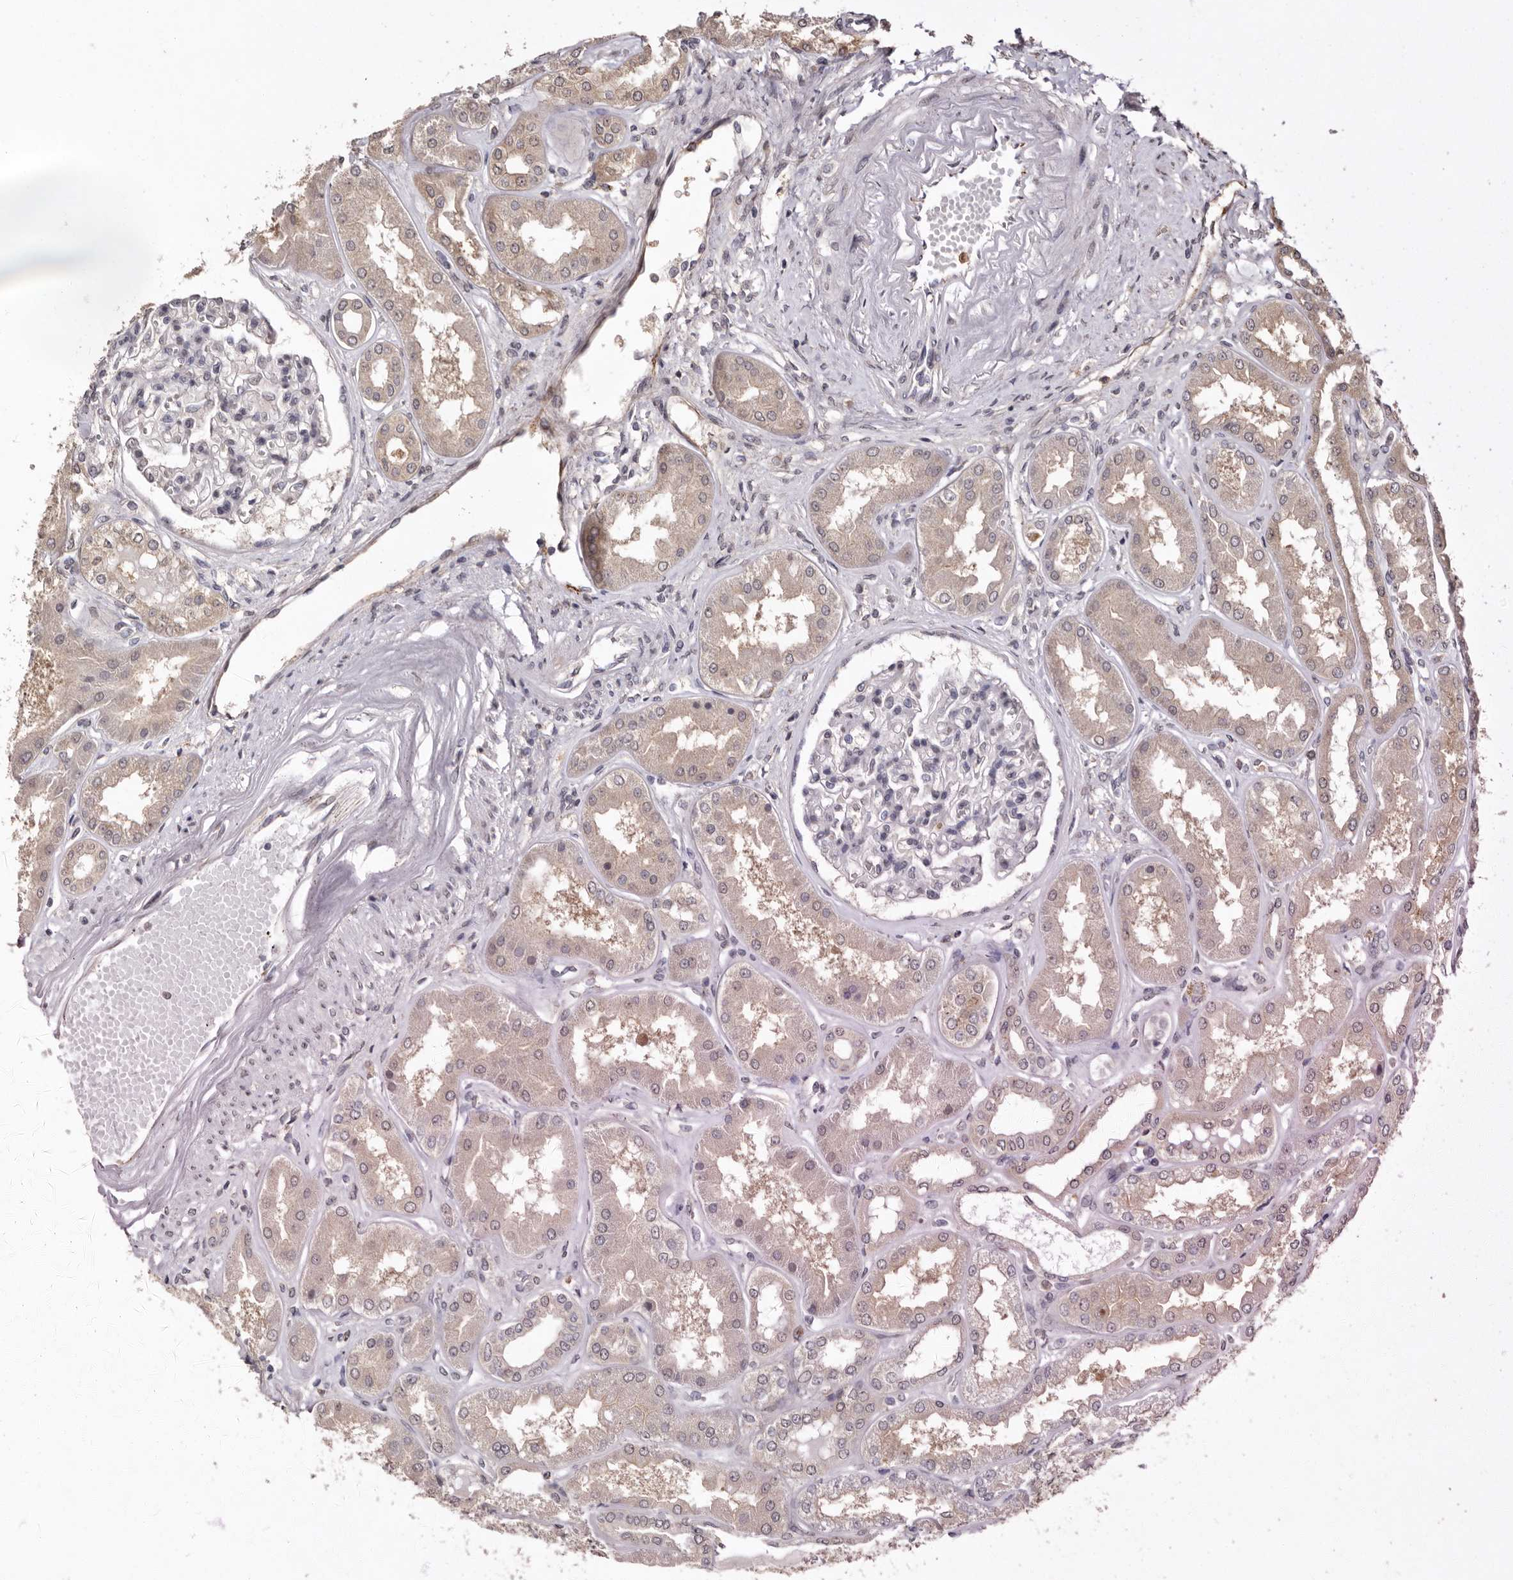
{"staining": {"intensity": "negative", "quantity": "none", "location": "none"}, "tissue": "kidney", "cell_type": "Cells in glomeruli", "image_type": "normal", "snomed": [{"axis": "morphology", "description": "Normal tissue, NOS"}, {"axis": "topography", "description": "Kidney"}], "caption": "Immunohistochemistry (IHC) micrograph of normal kidney: kidney stained with DAB (3,3'-diaminobenzidine) shows no significant protein staining in cells in glomeruli.", "gene": "SULT1E1", "patient": {"sex": "female", "age": 56}}